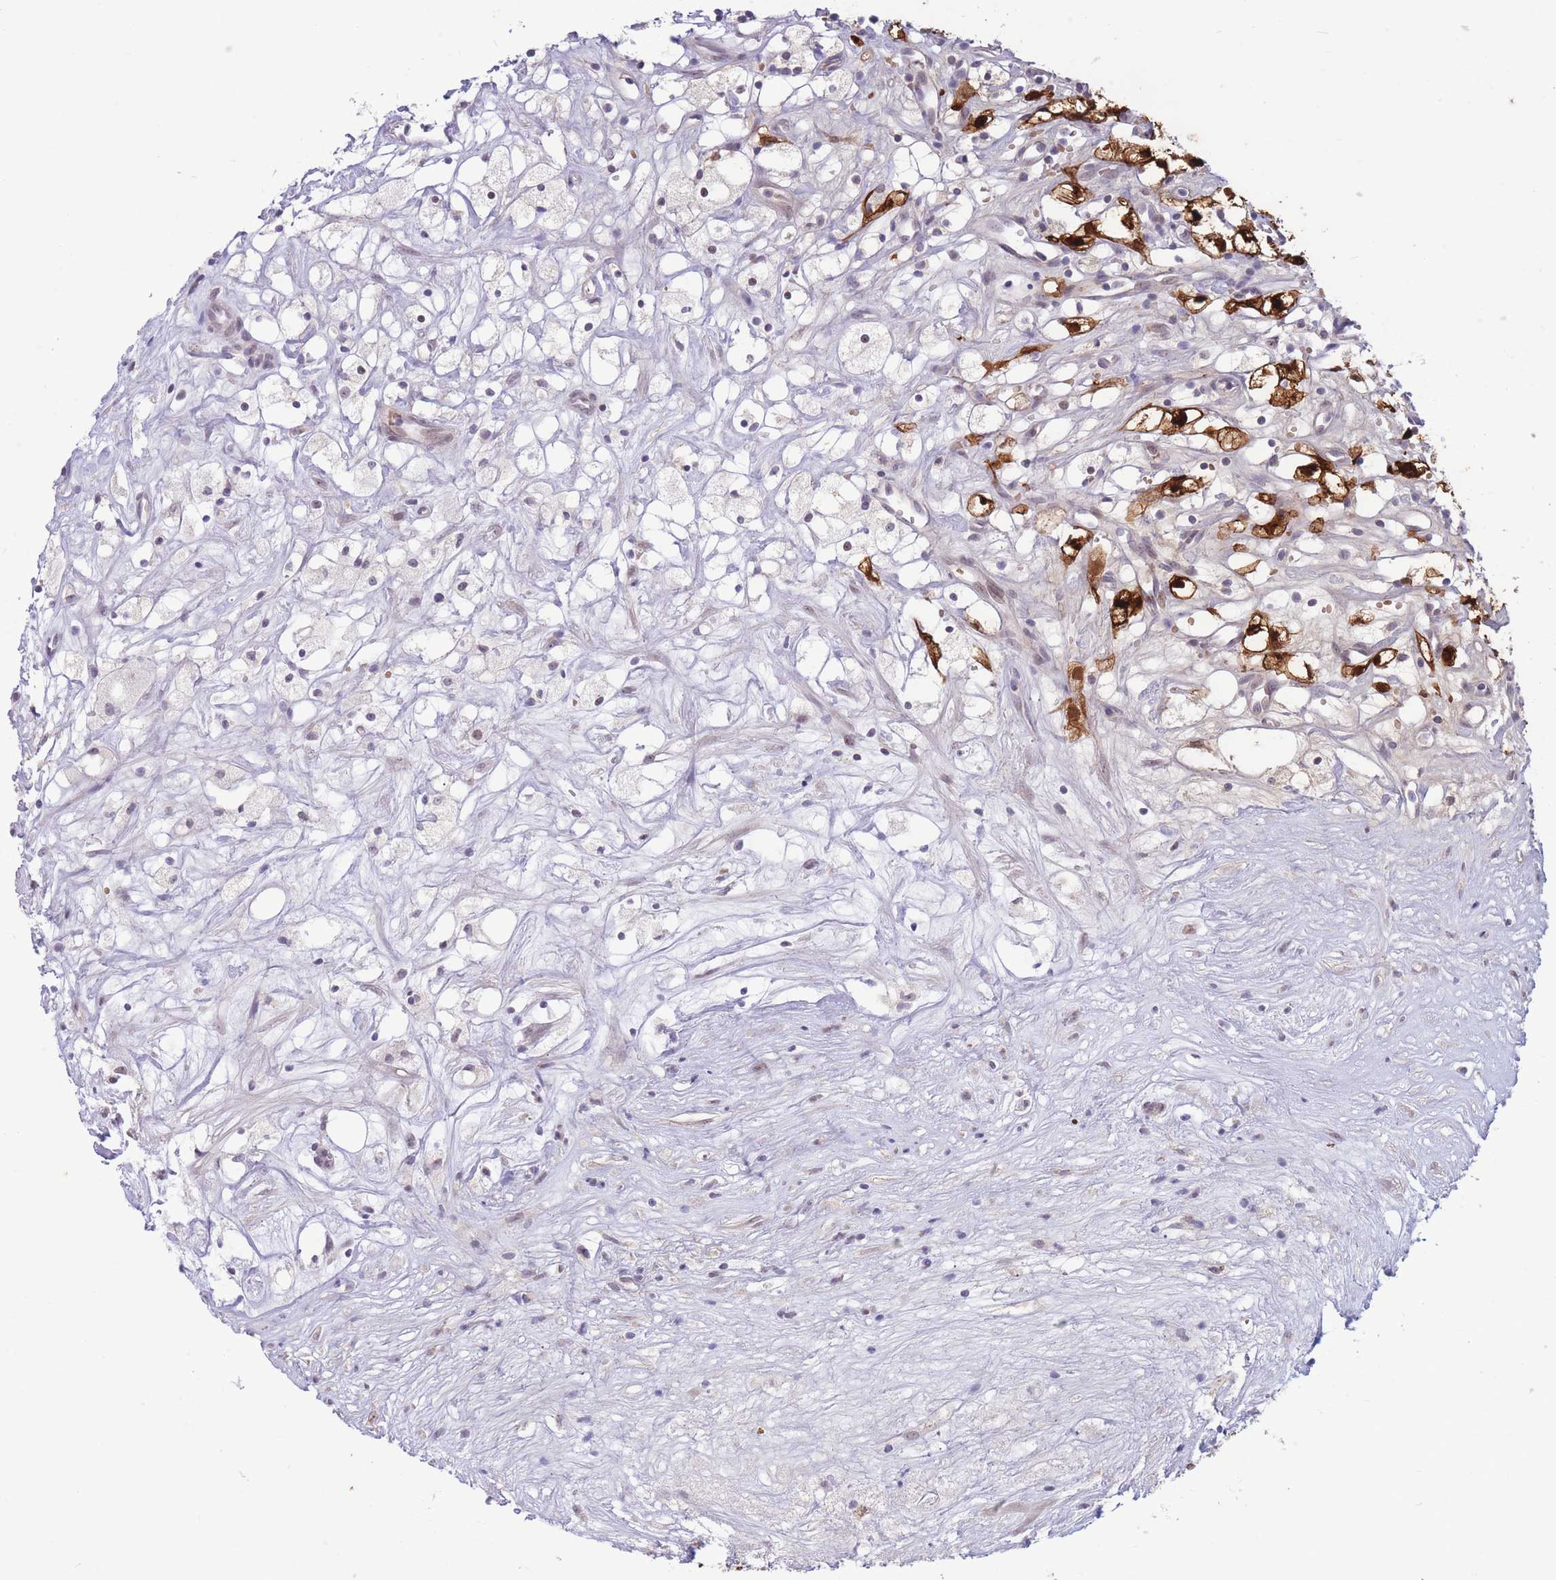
{"staining": {"intensity": "strong", "quantity": "25%-75%", "location": "cytoplasmic/membranous,nuclear"}, "tissue": "renal cancer", "cell_type": "Tumor cells", "image_type": "cancer", "snomed": [{"axis": "morphology", "description": "Adenocarcinoma, NOS"}, {"axis": "topography", "description": "Kidney"}], "caption": "This is a histology image of immunohistochemistry staining of renal cancer (adenocarcinoma), which shows strong expression in the cytoplasmic/membranous and nuclear of tumor cells.", "gene": "FBXO46", "patient": {"sex": "male", "age": 59}}